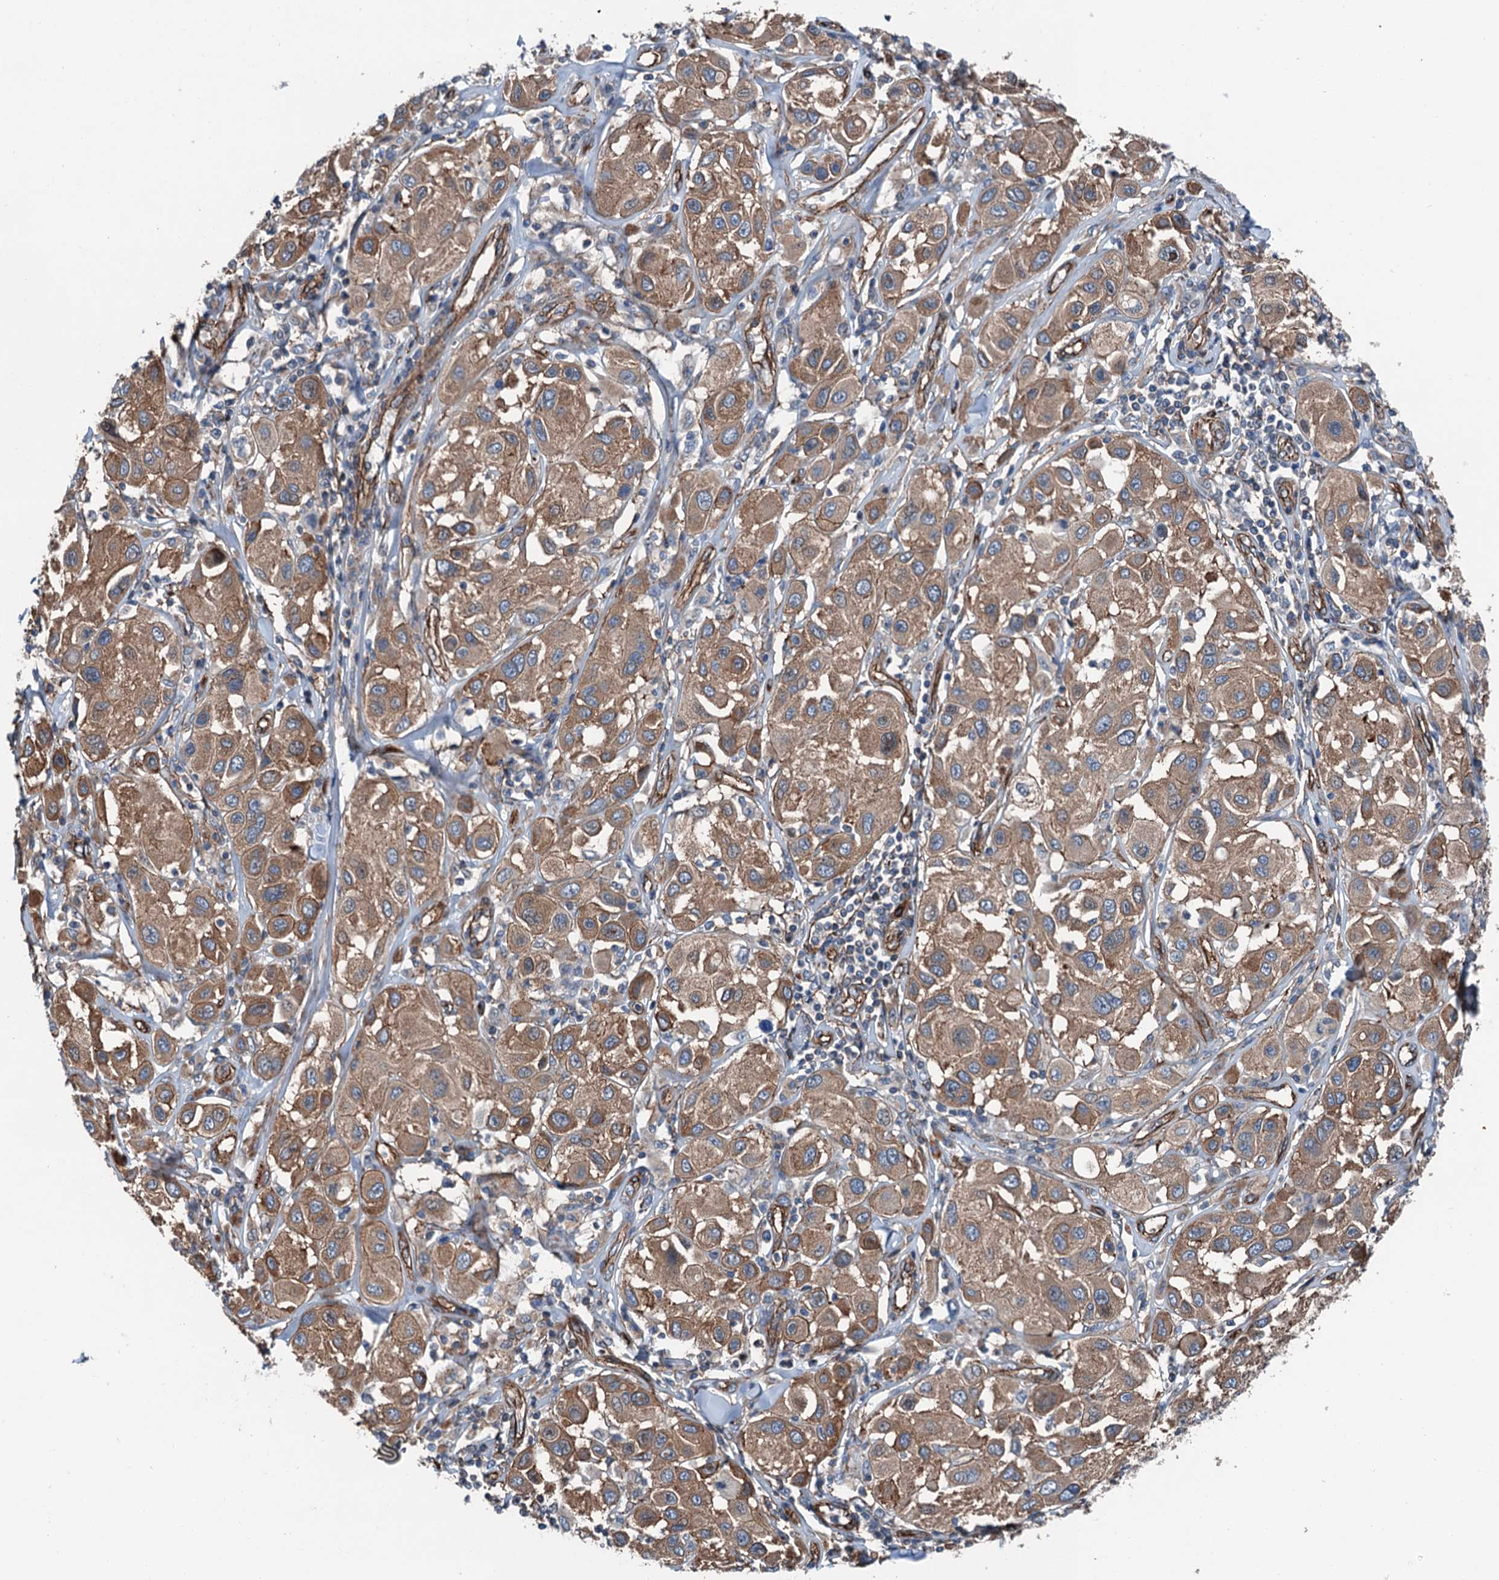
{"staining": {"intensity": "moderate", "quantity": ">75%", "location": "cytoplasmic/membranous"}, "tissue": "melanoma", "cell_type": "Tumor cells", "image_type": "cancer", "snomed": [{"axis": "morphology", "description": "Malignant melanoma, Metastatic site"}, {"axis": "topography", "description": "Skin"}], "caption": "This is an image of immunohistochemistry staining of malignant melanoma (metastatic site), which shows moderate positivity in the cytoplasmic/membranous of tumor cells.", "gene": "NMRAL1", "patient": {"sex": "male", "age": 41}}